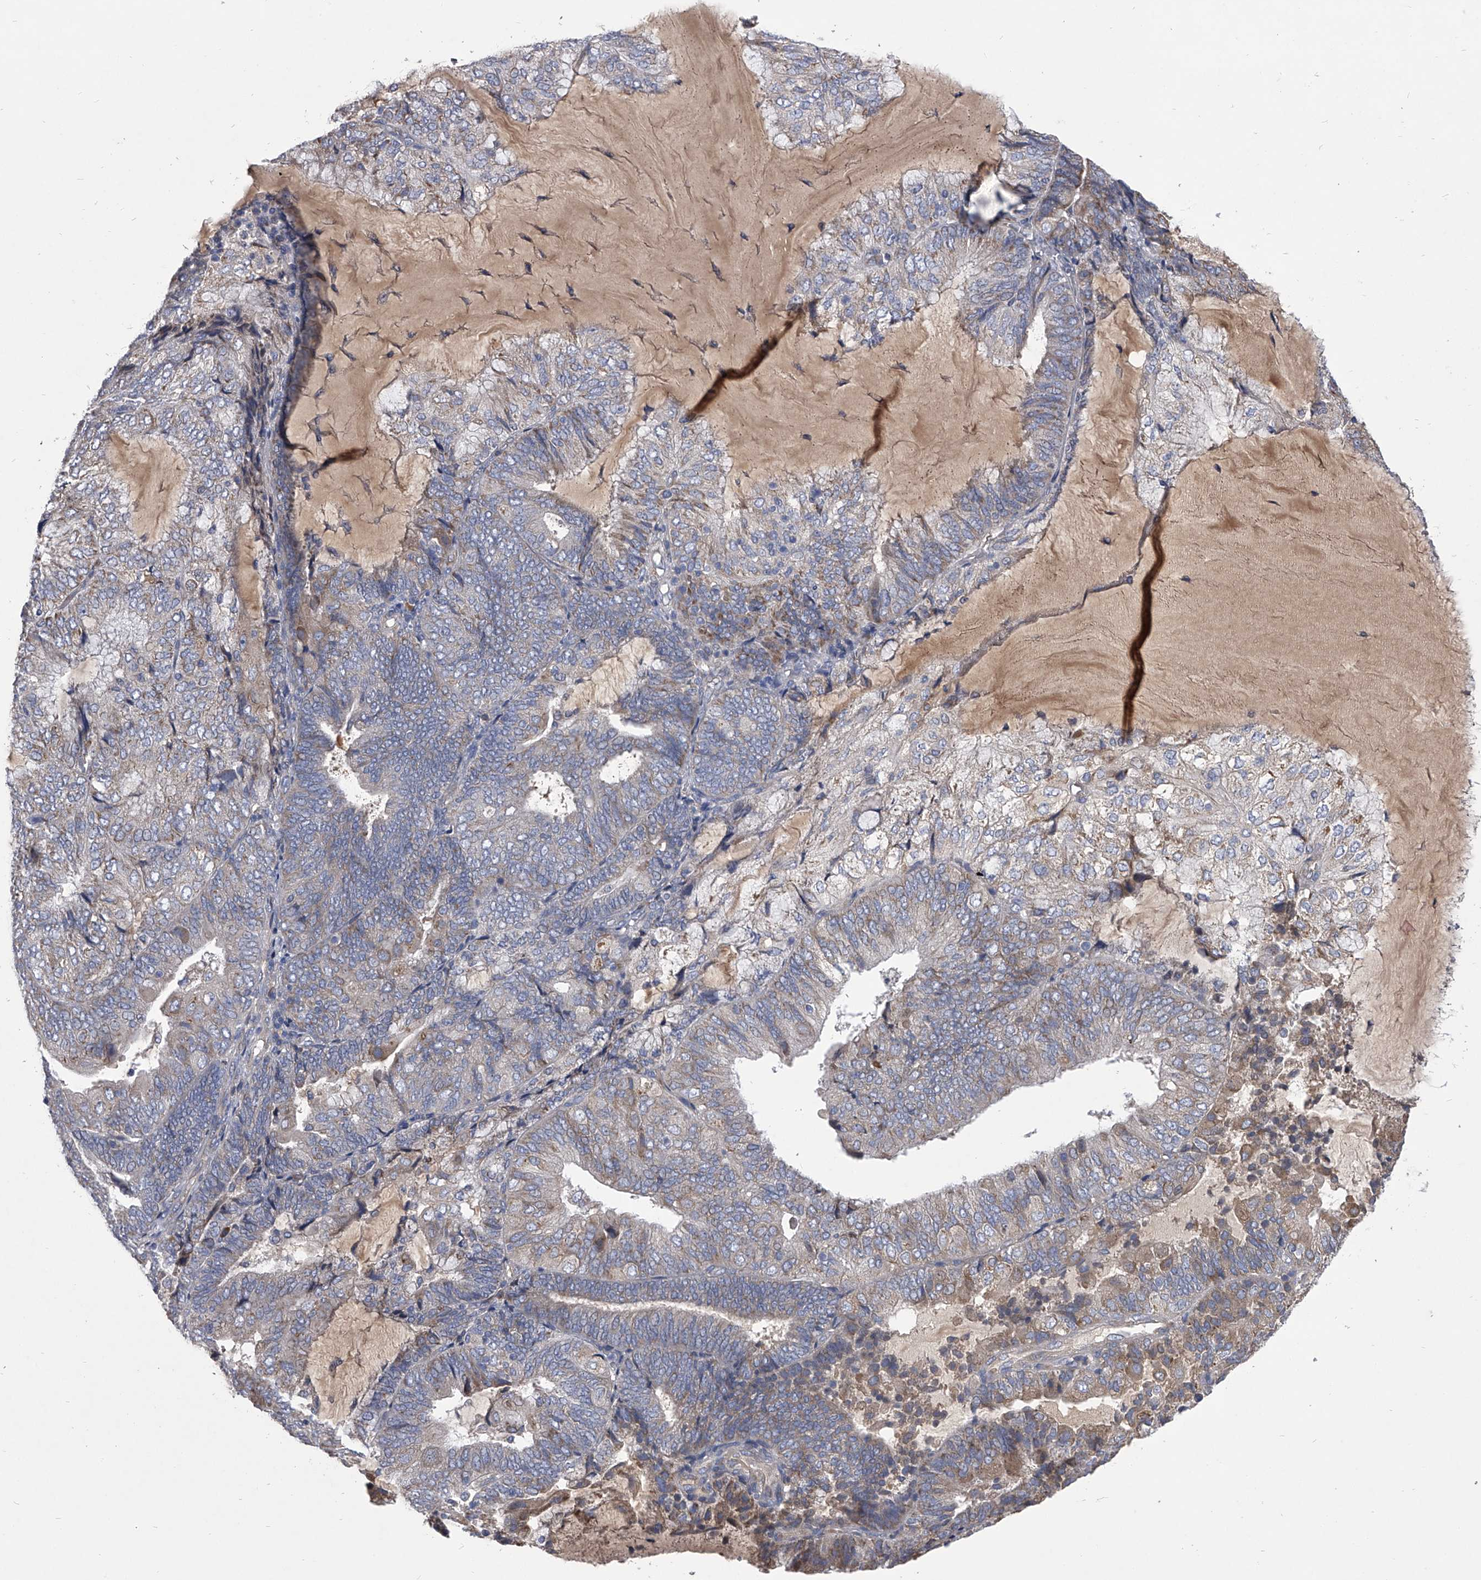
{"staining": {"intensity": "negative", "quantity": "none", "location": "none"}, "tissue": "endometrial cancer", "cell_type": "Tumor cells", "image_type": "cancer", "snomed": [{"axis": "morphology", "description": "Adenocarcinoma, NOS"}, {"axis": "topography", "description": "Endometrium"}], "caption": "Micrograph shows no significant protein expression in tumor cells of adenocarcinoma (endometrial).", "gene": "CCR4", "patient": {"sex": "female", "age": 81}}